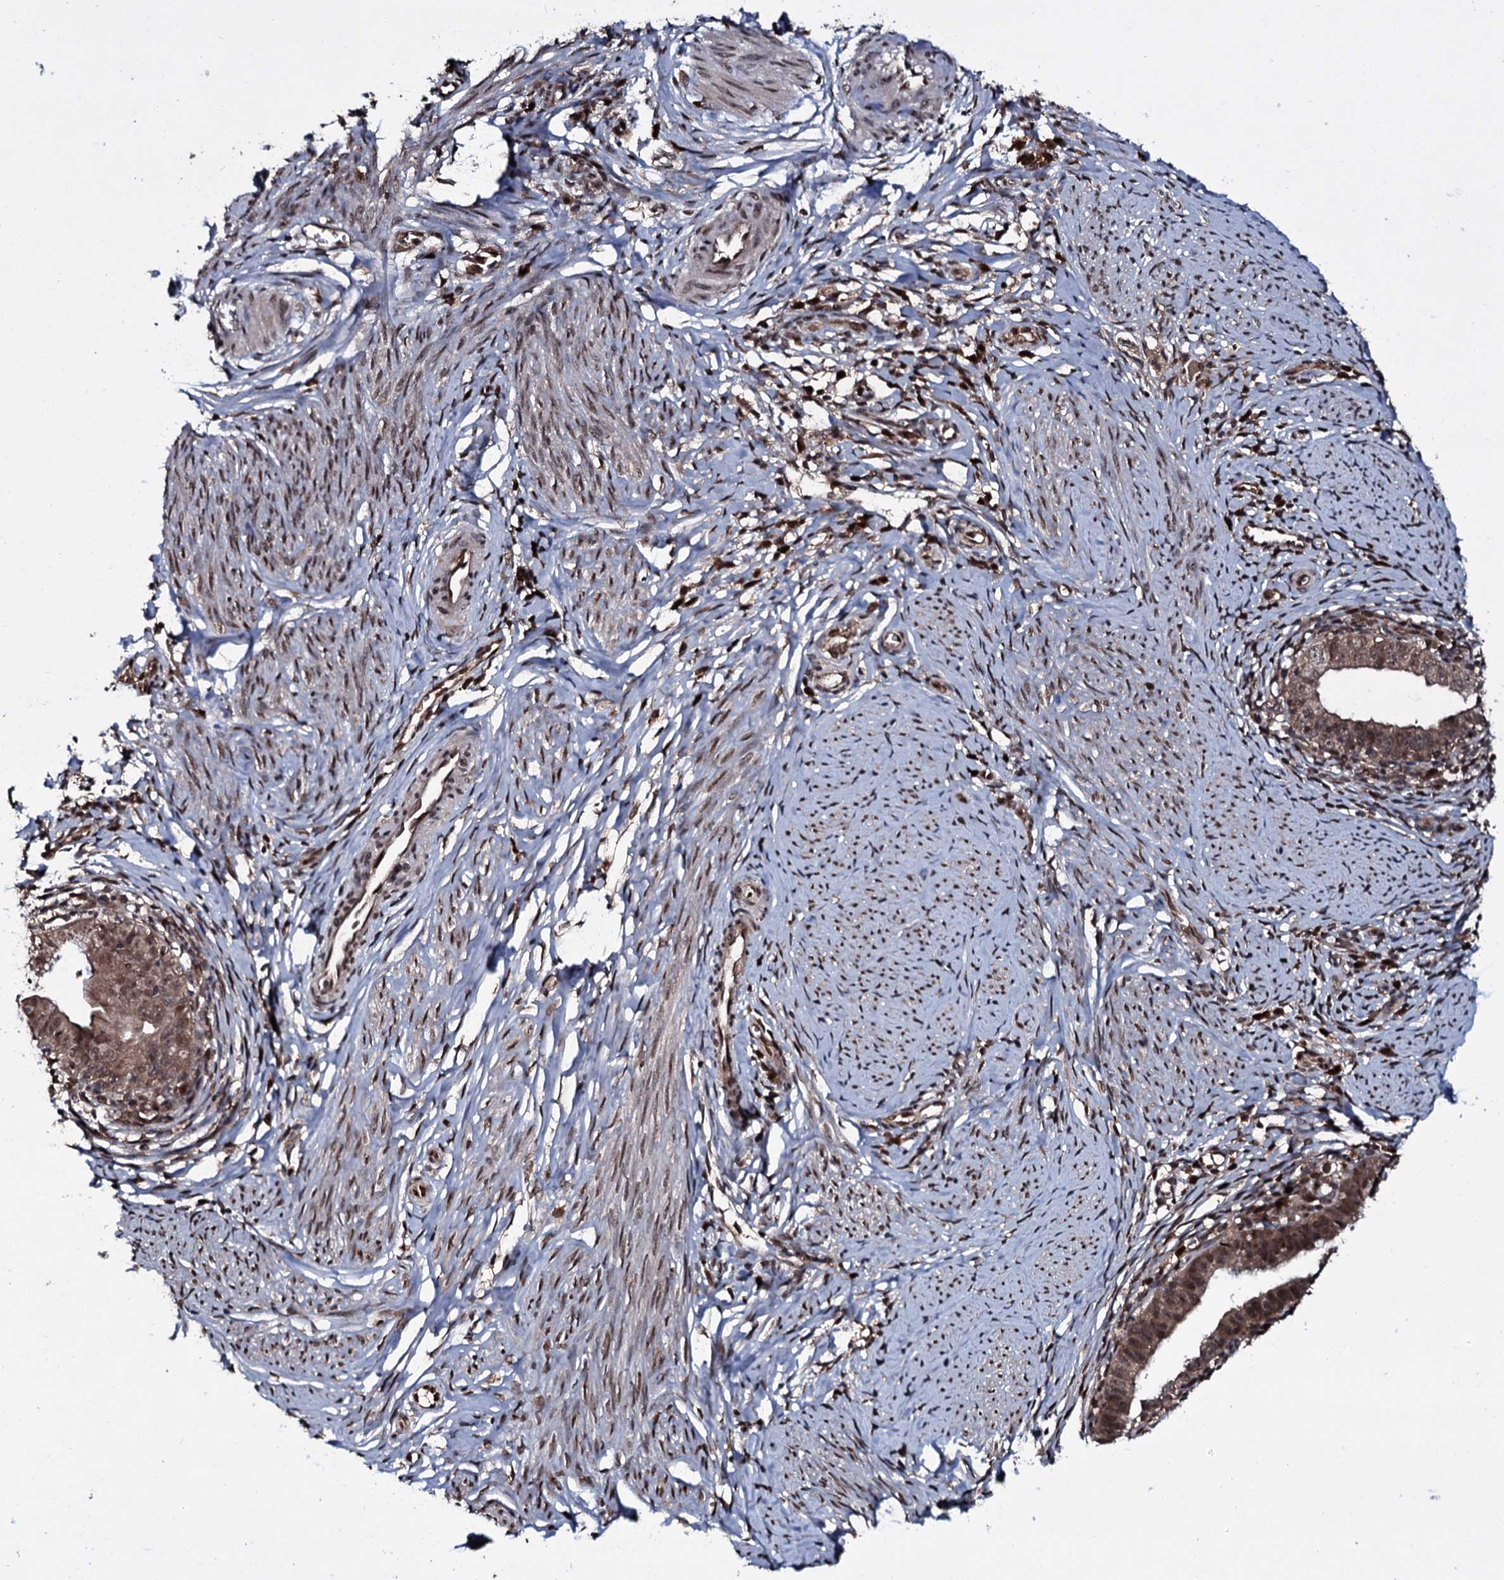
{"staining": {"intensity": "moderate", "quantity": ">75%", "location": "cytoplasmic/membranous,nuclear"}, "tissue": "cervical cancer", "cell_type": "Tumor cells", "image_type": "cancer", "snomed": [{"axis": "morphology", "description": "Adenocarcinoma, NOS"}, {"axis": "topography", "description": "Cervix"}], "caption": "Cervical cancer stained with immunohistochemistry (IHC) shows moderate cytoplasmic/membranous and nuclear positivity in approximately >75% of tumor cells.", "gene": "HDDC3", "patient": {"sex": "female", "age": 36}}